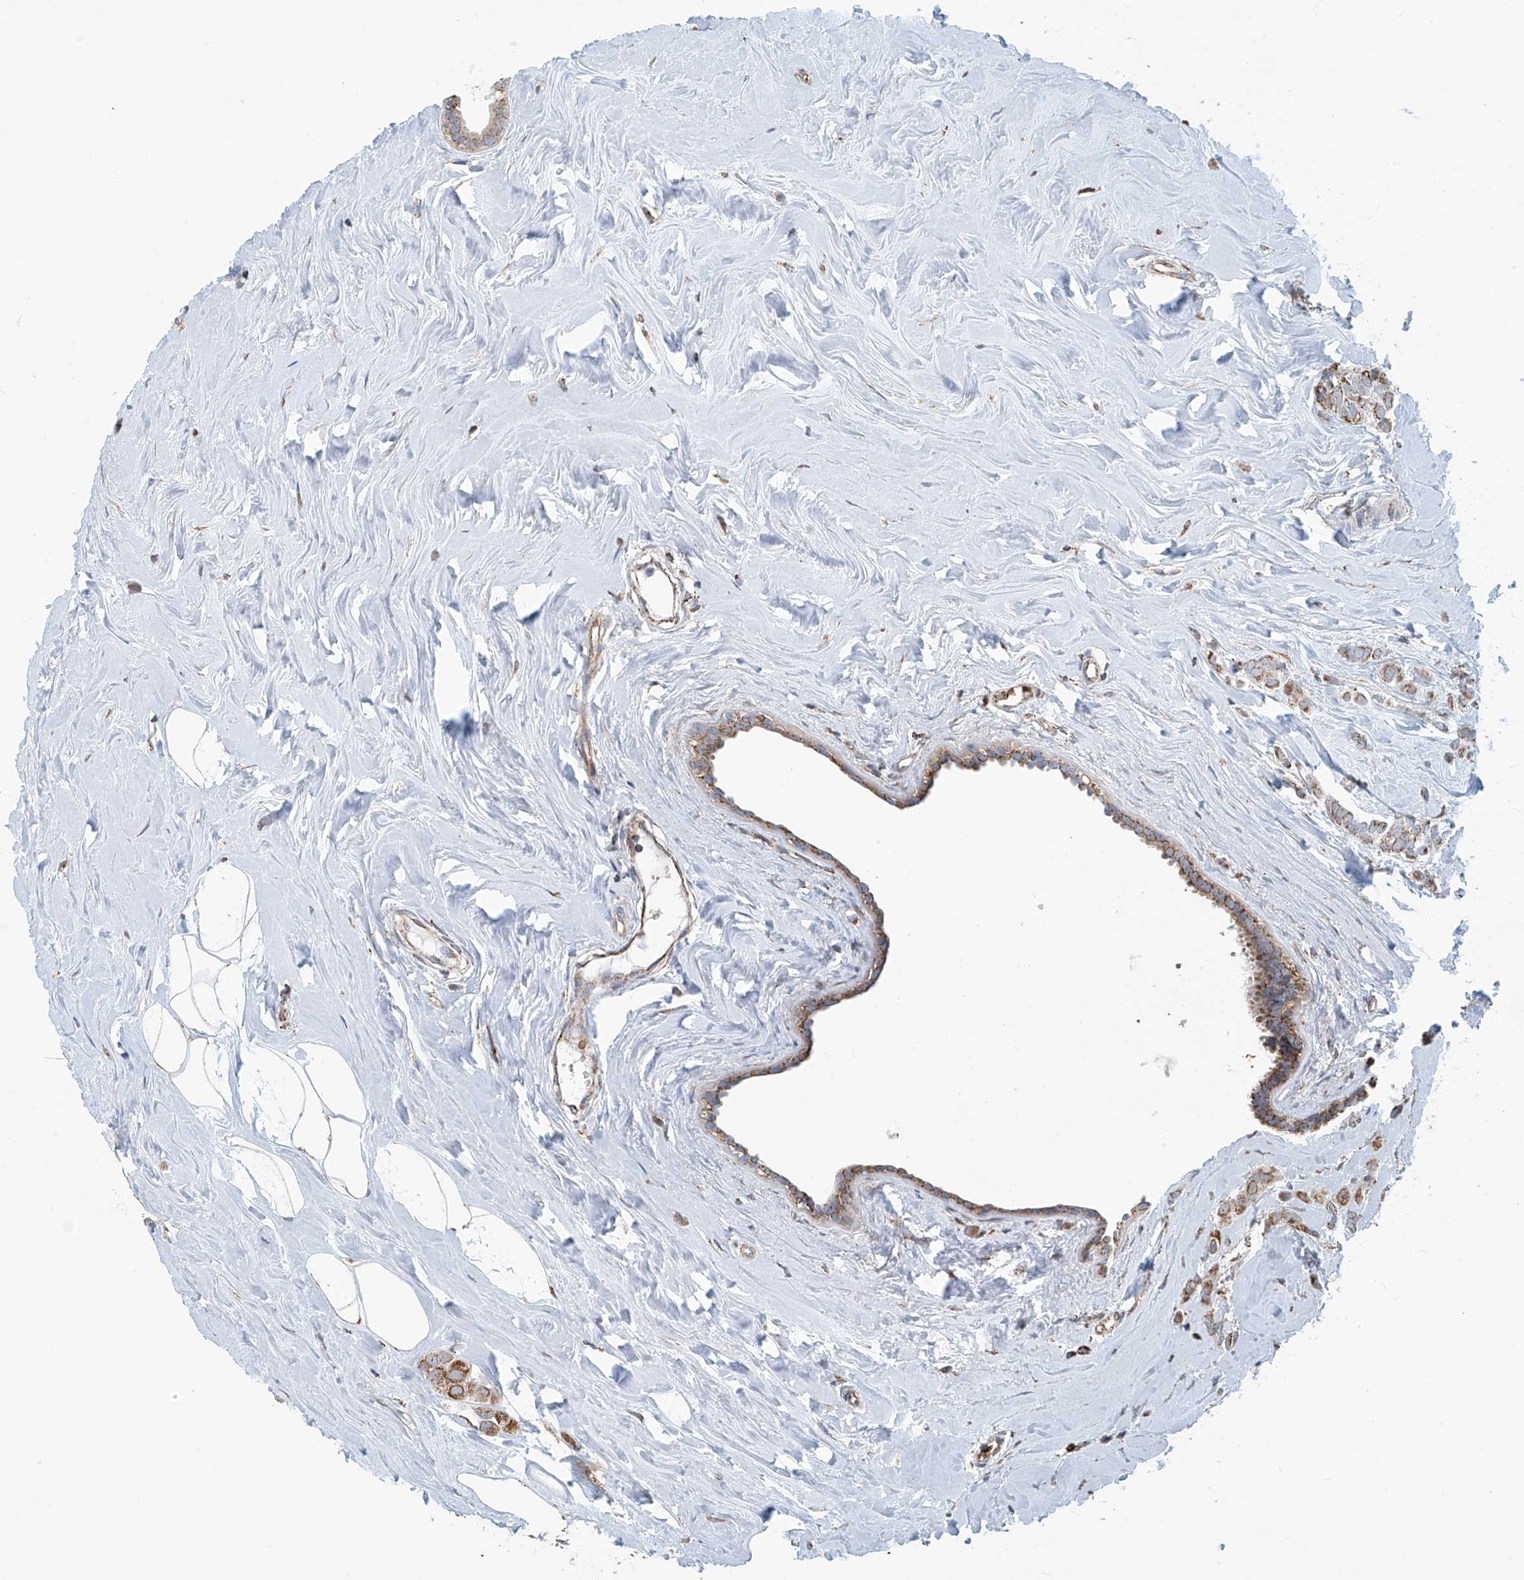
{"staining": {"intensity": "moderate", "quantity": ">75%", "location": "cytoplasmic/membranous"}, "tissue": "breast cancer", "cell_type": "Tumor cells", "image_type": "cancer", "snomed": [{"axis": "morphology", "description": "Lobular carcinoma"}, {"axis": "topography", "description": "Breast"}], "caption": "The histopathology image demonstrates immunohistochemical staining of breast cancer. There is moderate cytoplasmic/membranous expression is seen in about >75% of tumor cells.", "gene": "COMMD1", "patient": {"sex": "female", "age": 47}}